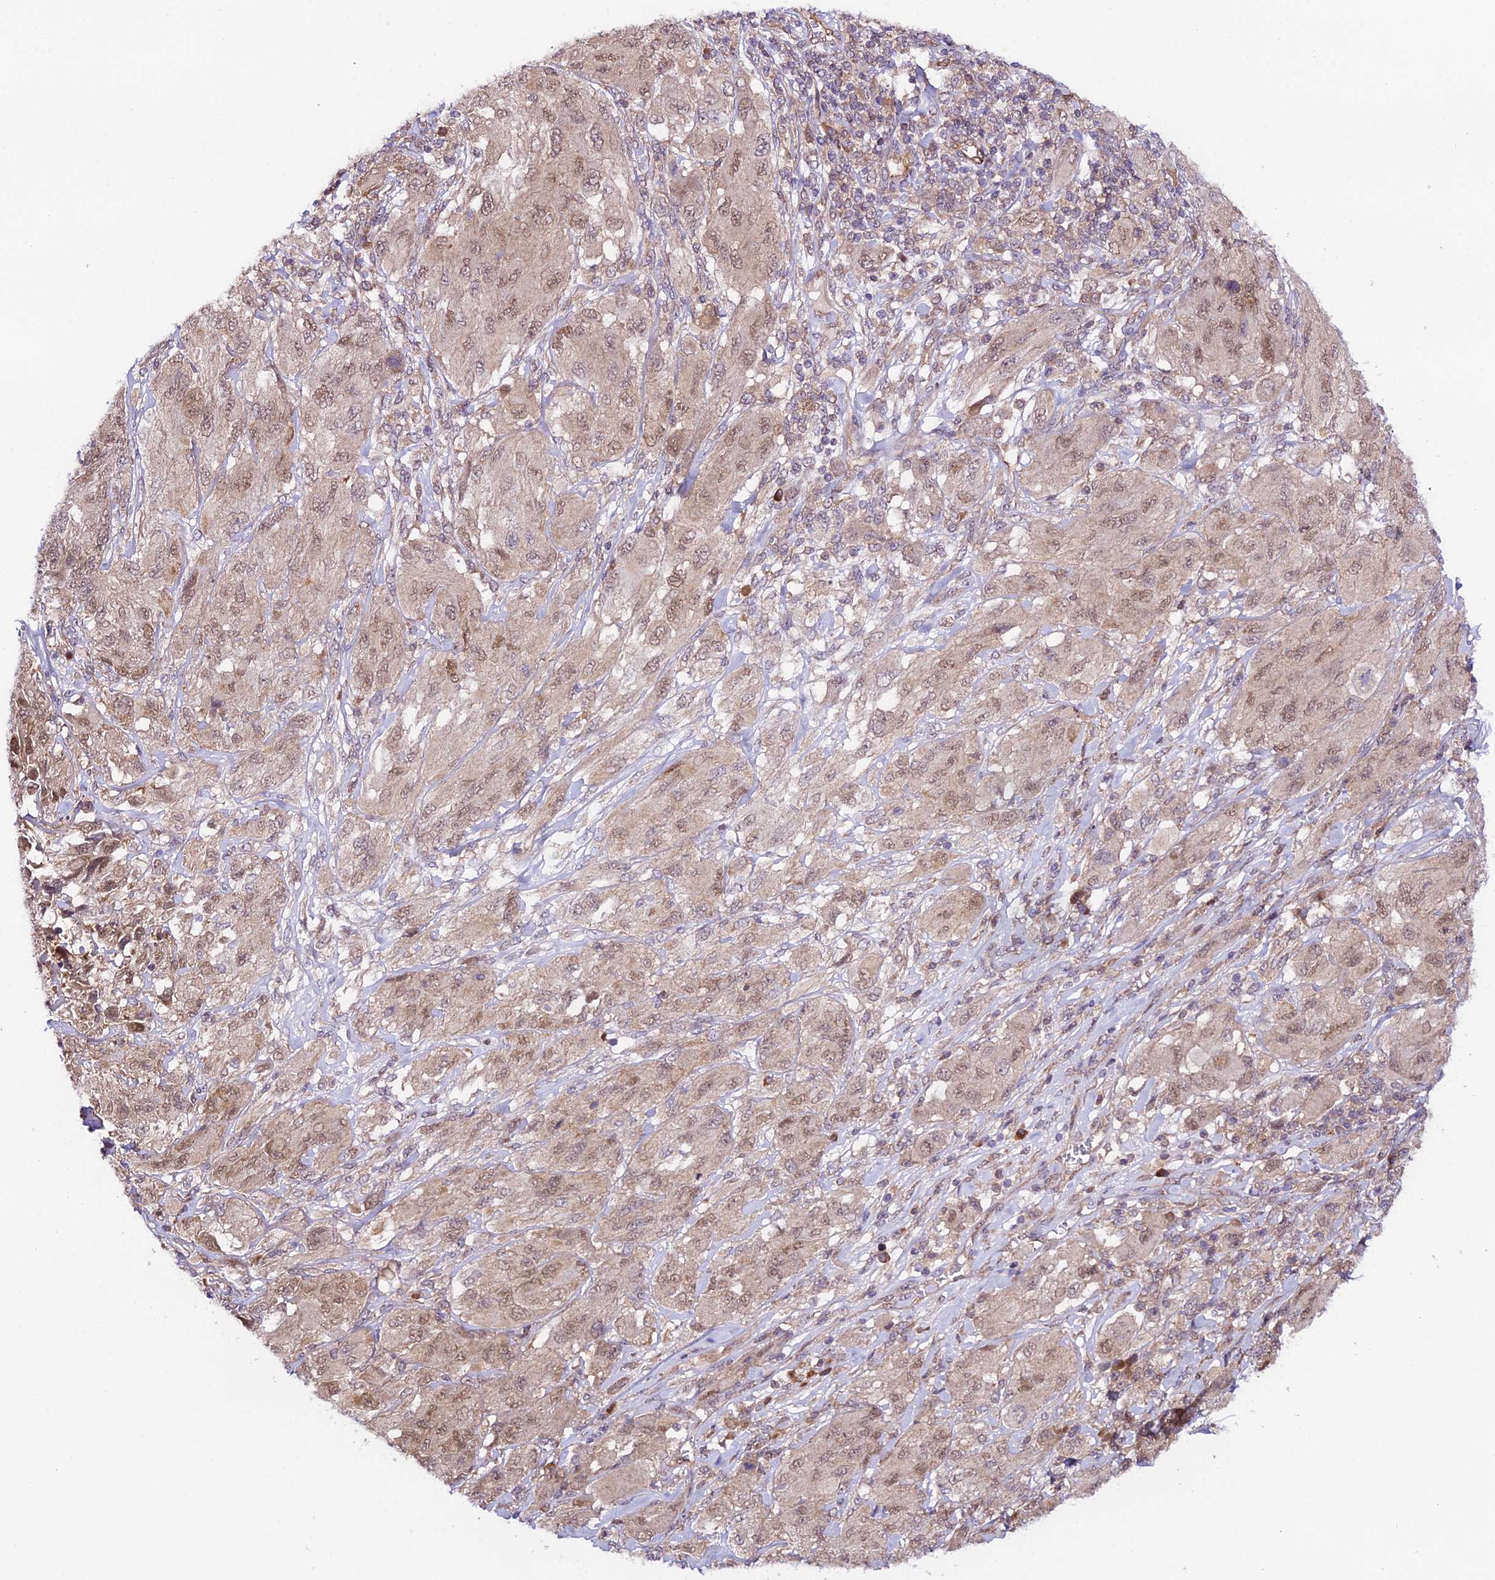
{"staining": {"intensity": "weak", "quantity": ">75%", "location": "cytoplasmic/membranous,nuclear"}, "tissue": "melanoma", "cell_type": "Tumor cells", "image_type": "cancer", "snomed": [{"axis": "morphology", "description": "Malignant melanoma, NOS"}, {"axis": "topography", "description": "Skin"}], "caption": "This is an image of IHC staining of malignant melanoma, which shows weak positivity in the cytoplasmic/membranous and nuclear of tumor cells.", "gene": "TRIM40", "patient": {"sex": "female", "age": 91}}